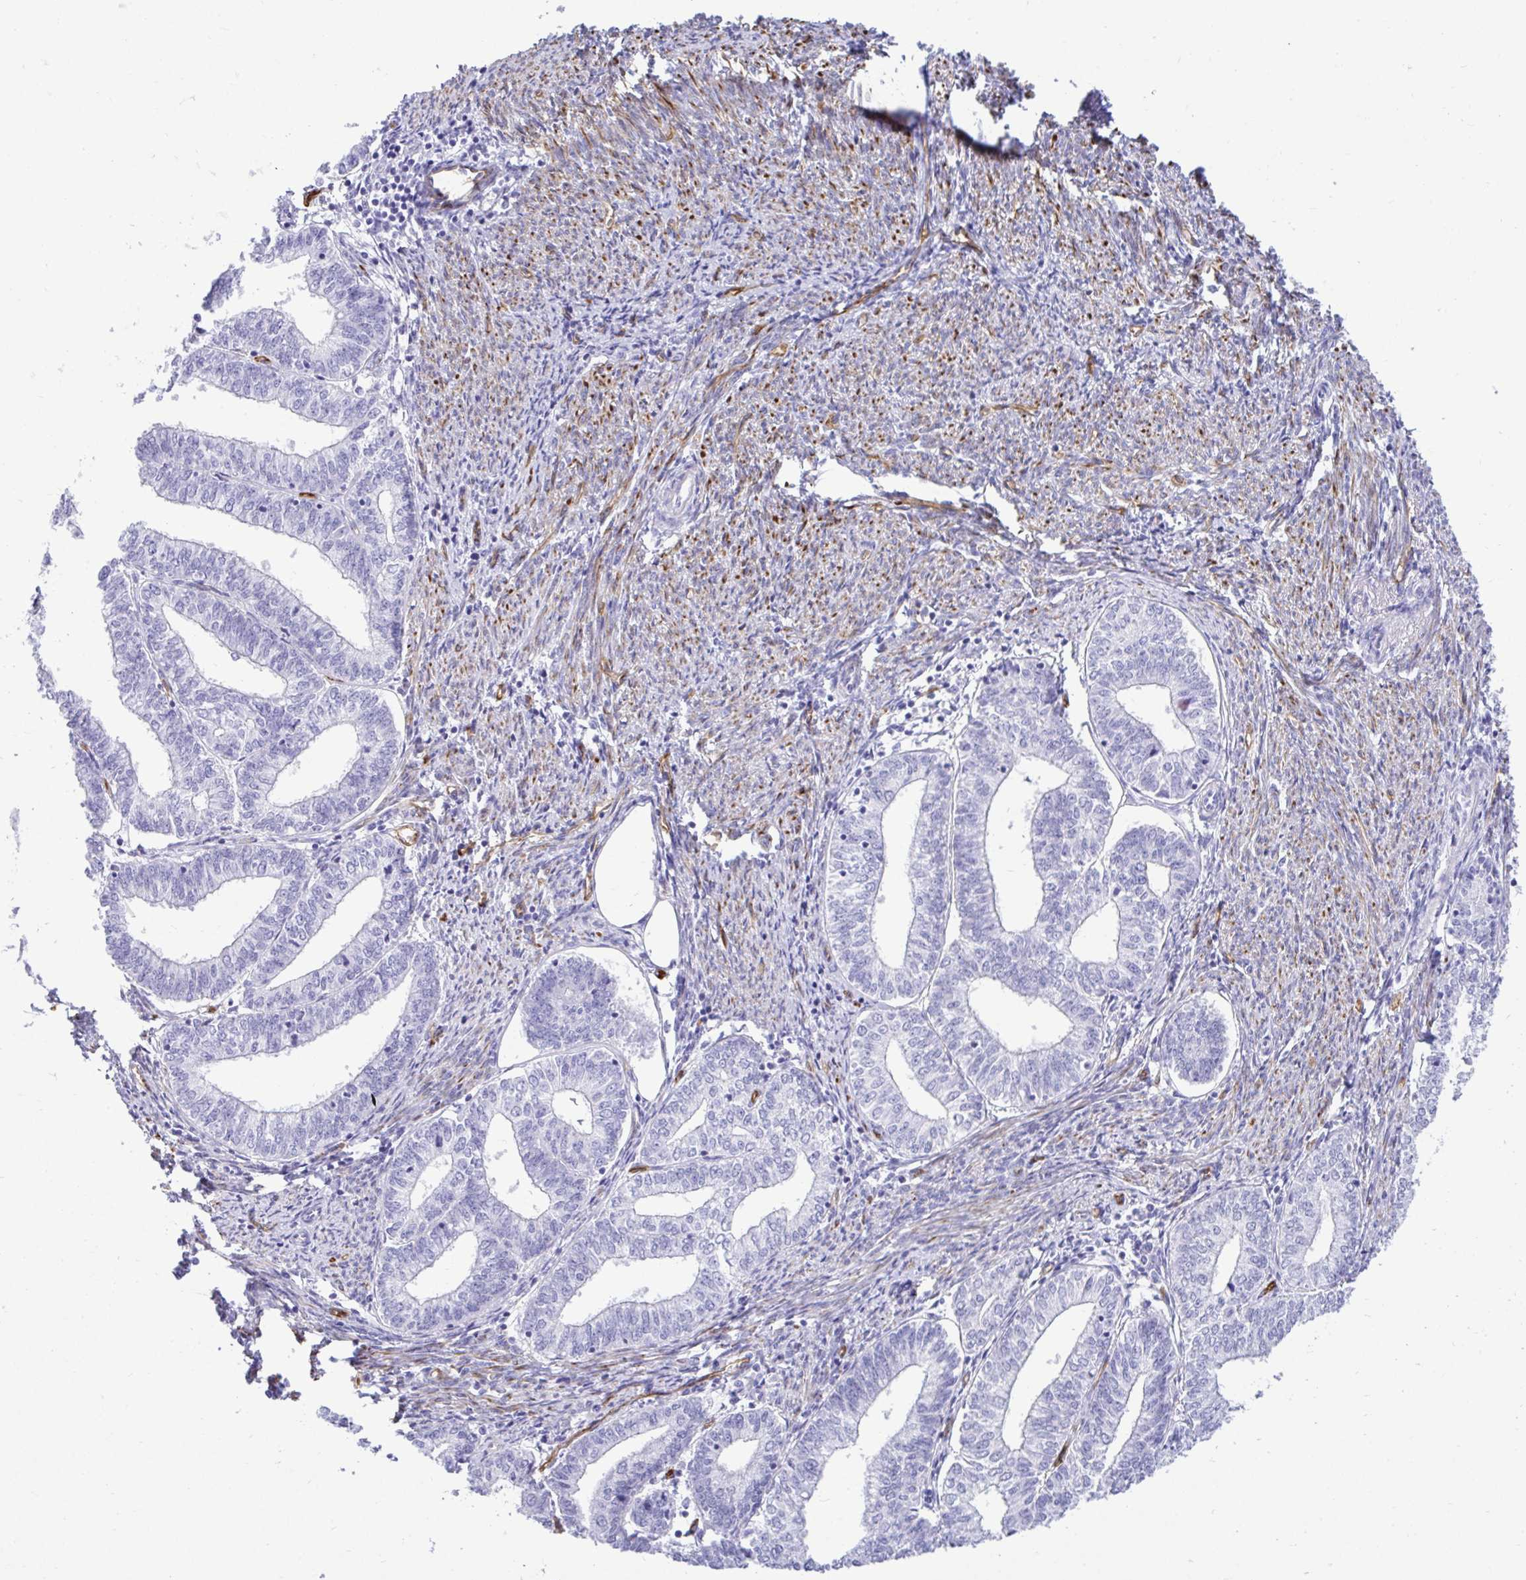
{"staining": {"intensity": "negative", "quantity": "none", "location": "none"}, "tissue": "endometrial cancer", "cell_type": "Tumor cells", "image_type": "cancer", "snomed": [{"axis": "morphology", "description": "Adenocarcinoma, NOS"}, {"axis": "topography", "description": "Endometrium"}], "caption": "A high-resolution image shows immunohistochemistry (IHC) staining of endometrial cancer, which reveals no significant positivity in tumor cells. The staining is performed using DAB brown chromogen with nuclei counter-stained in using hematoxylin.", "gene": "ABCG2", "patient": {"sex": "female", "age": 61}}